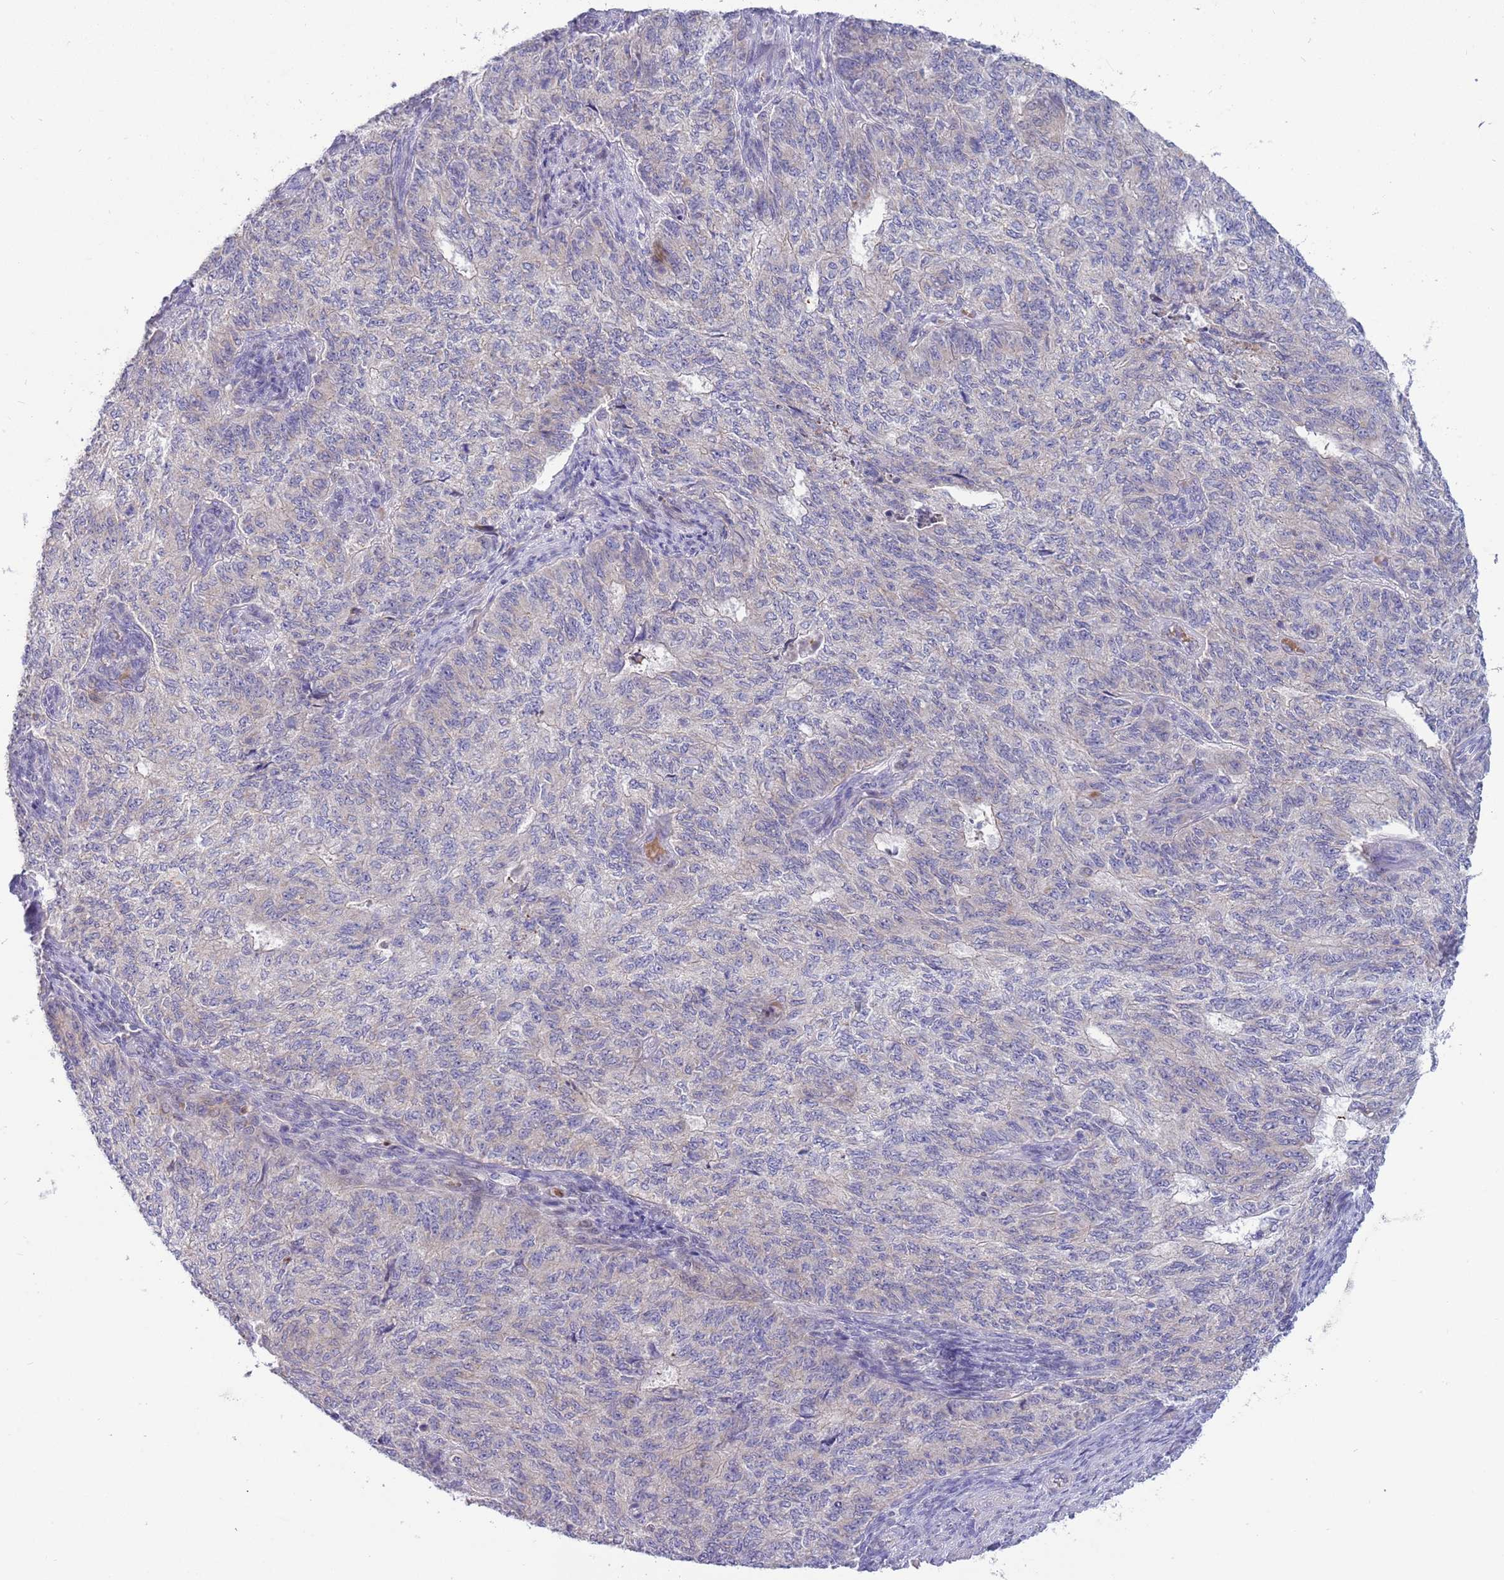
{"staining": {"intensity": "negative", "quantity": "none", "location": "none"}, "tissue": "endometrial cancer", "cell_type": "Tumor cells", "image_type": "cancer", "snomed": [{"axis": "morphology", "description": "Adenocarcinoma, NOS"}, {"axis": "topography", "description": "Endometrium"}], "caption": "Immunohistochemistry (IHC) histopathology image of neoplastic tissue: human adenocarcinoma (endometrial) stained with DAB (3,3'-diaminobenzidine) reveals no significant protein positivity in tumor cells.", "gene": "DDHD1", "patient": {"sex": "female", "age": 32}}